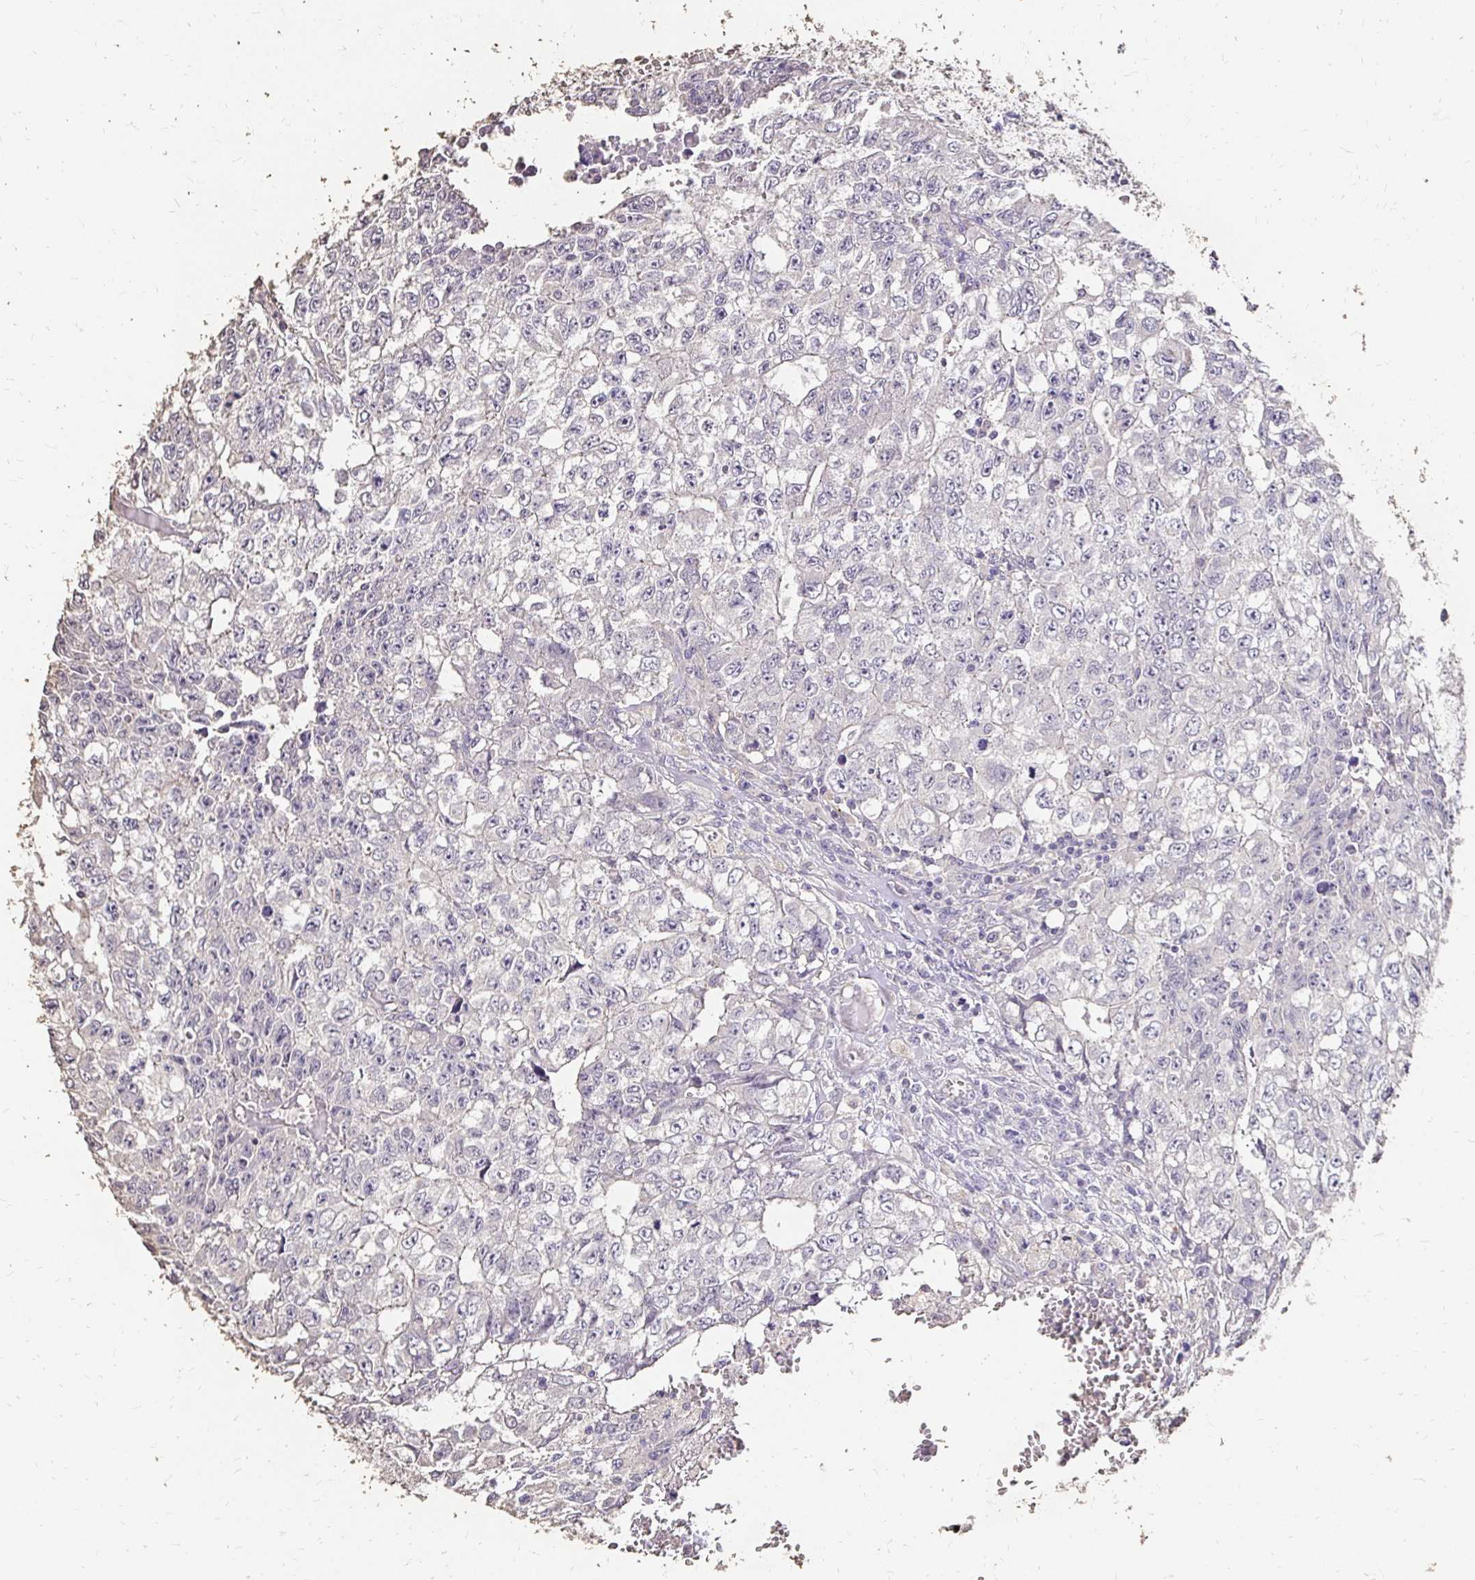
{"staining": {"intensity": "negative", "quantity": "none", "location": "none"}, "tissue": "testis cancer", "cell_type": "Tumor cells", "image_type": "cancer", "snomed": [{"axis": "morphology", "description": "Carcinoma, Embryonal, NOS"}, {"axis": "morphology", "description": "Teratoma, malignant, NOS"}, {"axis": "topography", "description": "Testis"}], "caption": "Immunohistochemistry (IHC) of testis cancer reveals no staining in tumor cells.", "gene": "UGT1A6", "patient": {"sex": "male", "age": 24}}